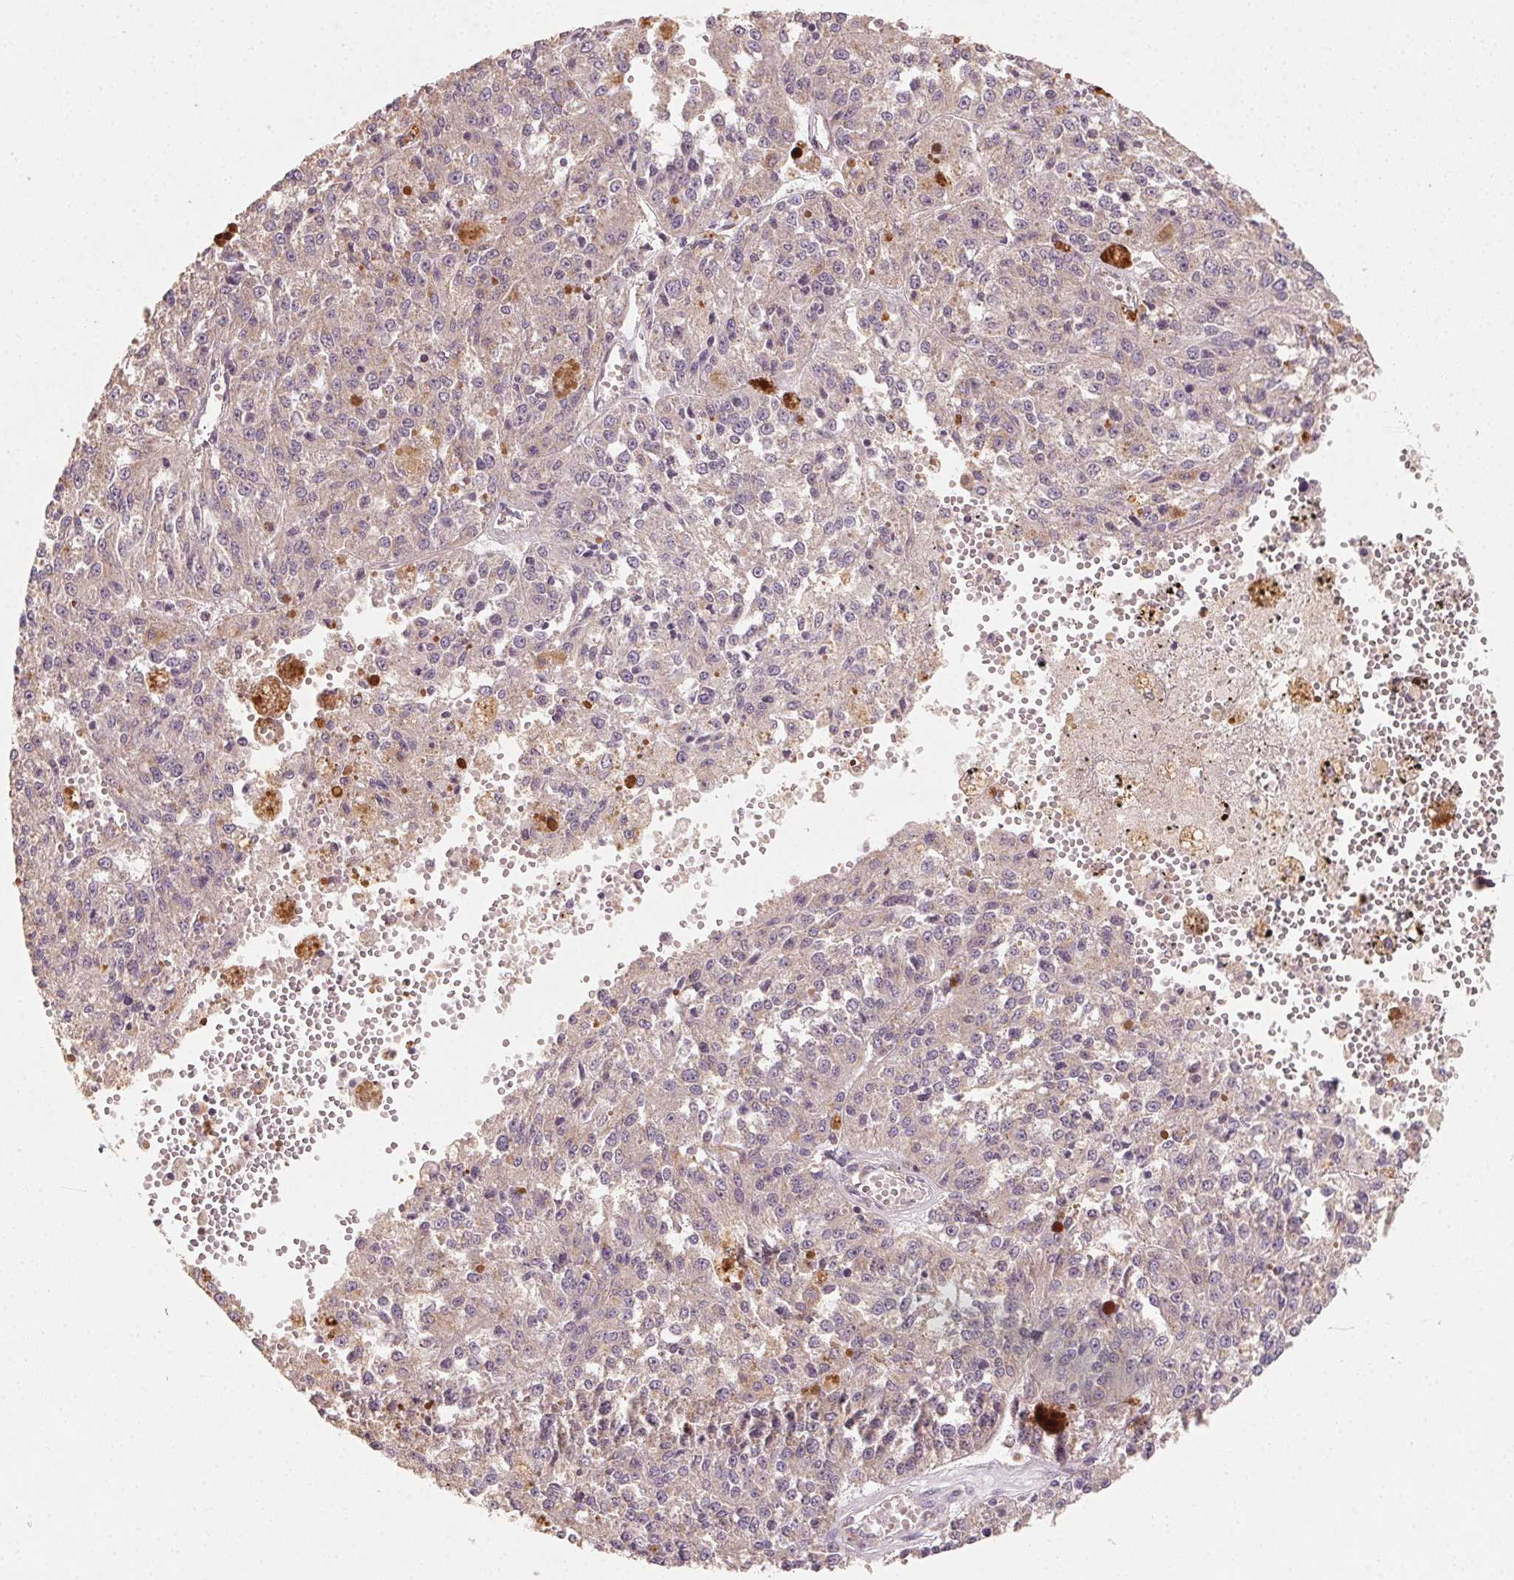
{"staining": {"intensity": "weak", "quantity": ">75%", "location": "cytoplasmic/membranous"}, "tissue": "melanoma", "cell_type": "Tumor cells", "image_type": "cancer", "snomed": [{"axis": "morphology", "description": "Malignant melanoma, Metastatic site"}, {"axis": "topography", "description": "Lymph node"}], "caption": "High-magnification brightfield microscopy of malignant melanoma (metastatic site) stained with DAB (3,3'-diaminobenzidine) (brown) and counterstained with hematoxylin (blue). tumor cells exhibit weak cytoplasmic/membranous expression is identified in approximately>75% of cells.", "gene": "AP1S1", "patient": {"sex": "female", "age": 64}}